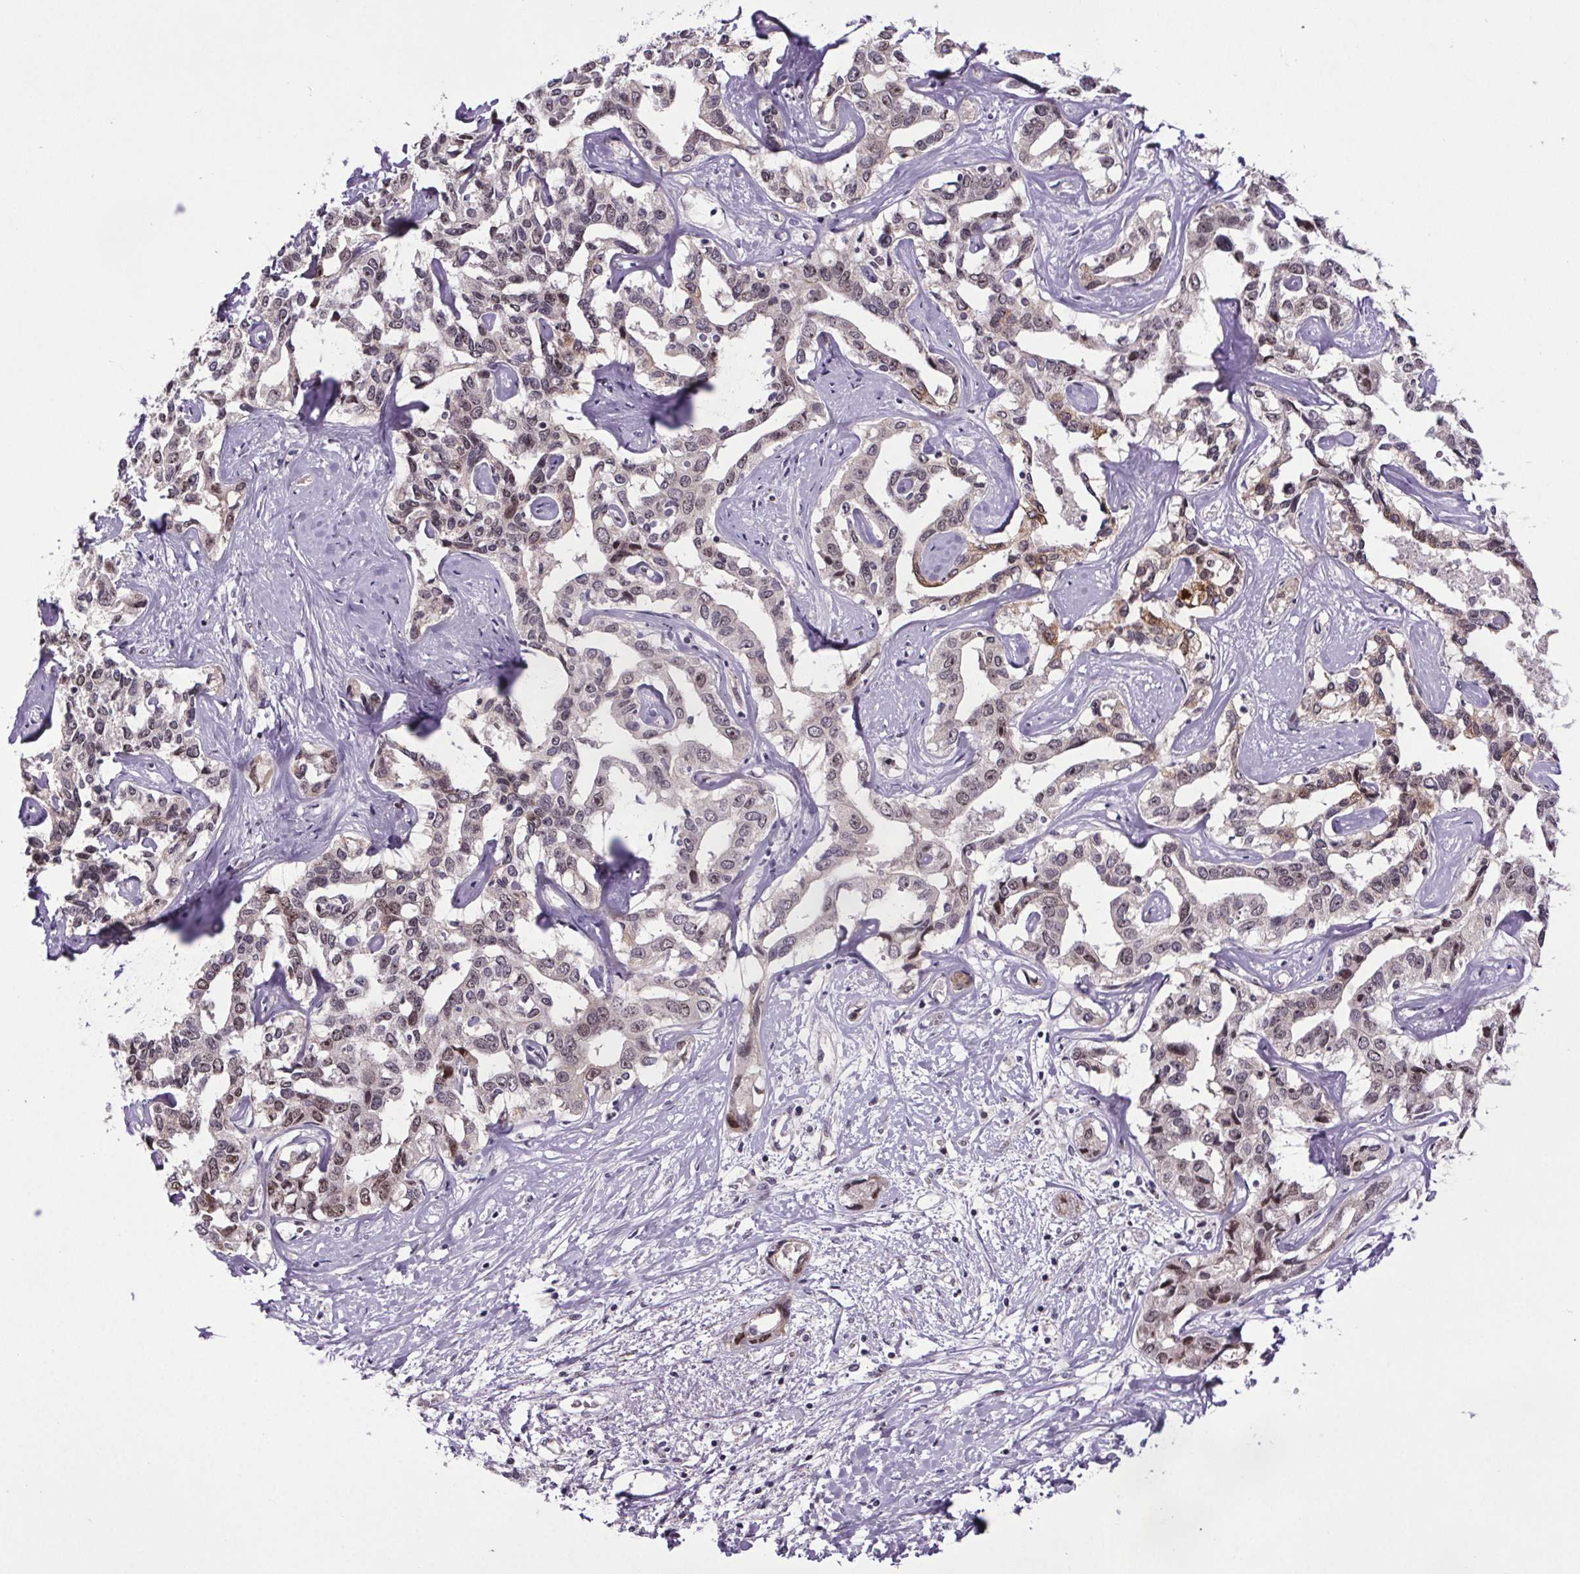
{"staining": {"intensity": "moderate", "quantity": "<25%", "location": "nuclear"}, "tissue": "liver cancer", "cell_type": "Tumor cells", "image_type": "cancer", "snomed": [{"axis": "morphology", "description": "Cholangiocarcinoma"}, {"axis": "topography", "description": "Liver"}], "caption": "Moderate nuclear protein expression is seen in approximately <25% of tumor cells in liver cancer (cholangiocarcinoma).", "gene": "ATMIN", "patient": {"sex": "male", "age": 59}}